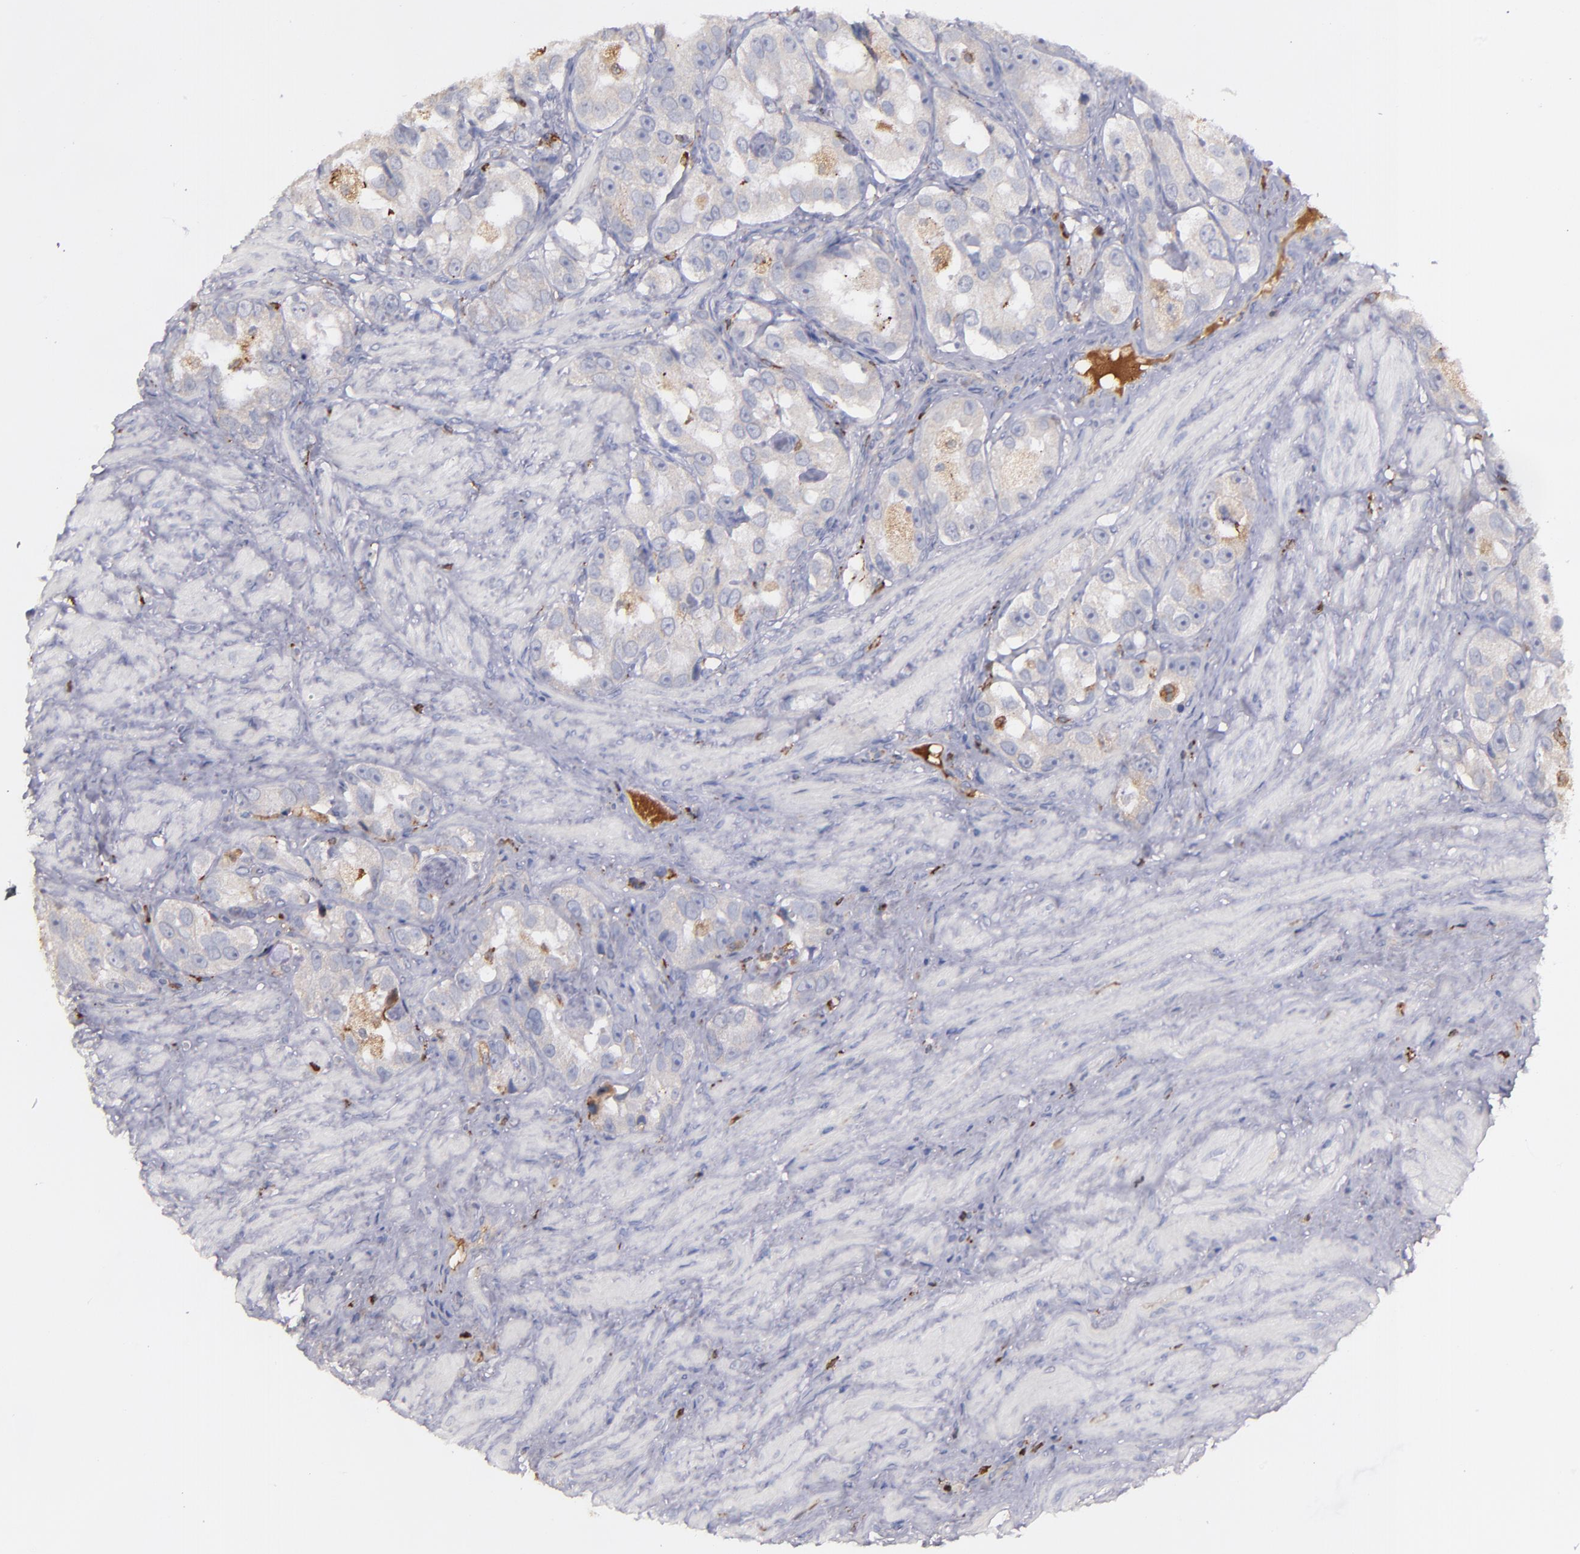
{"staining": {"intensity": "weak", "quantity": "<25%", "location": "cytoplasmic/membranous"}, "tissue": "prostate cancer", "cell_type": "Tumor cells", "image_type": "cancer", "snomed": [{"axis": "morphology", "description": "Adenocarcinoma, High grade"}, {"axis": "topography", "description": "Prostate"}], "caption": "This is an immunohistochemistry (IHC) micrograph of human prostate cancer. There is no staining in tumor cells.", "gene": "C1QA", "patient": {"sex": "male", "age": 63}}